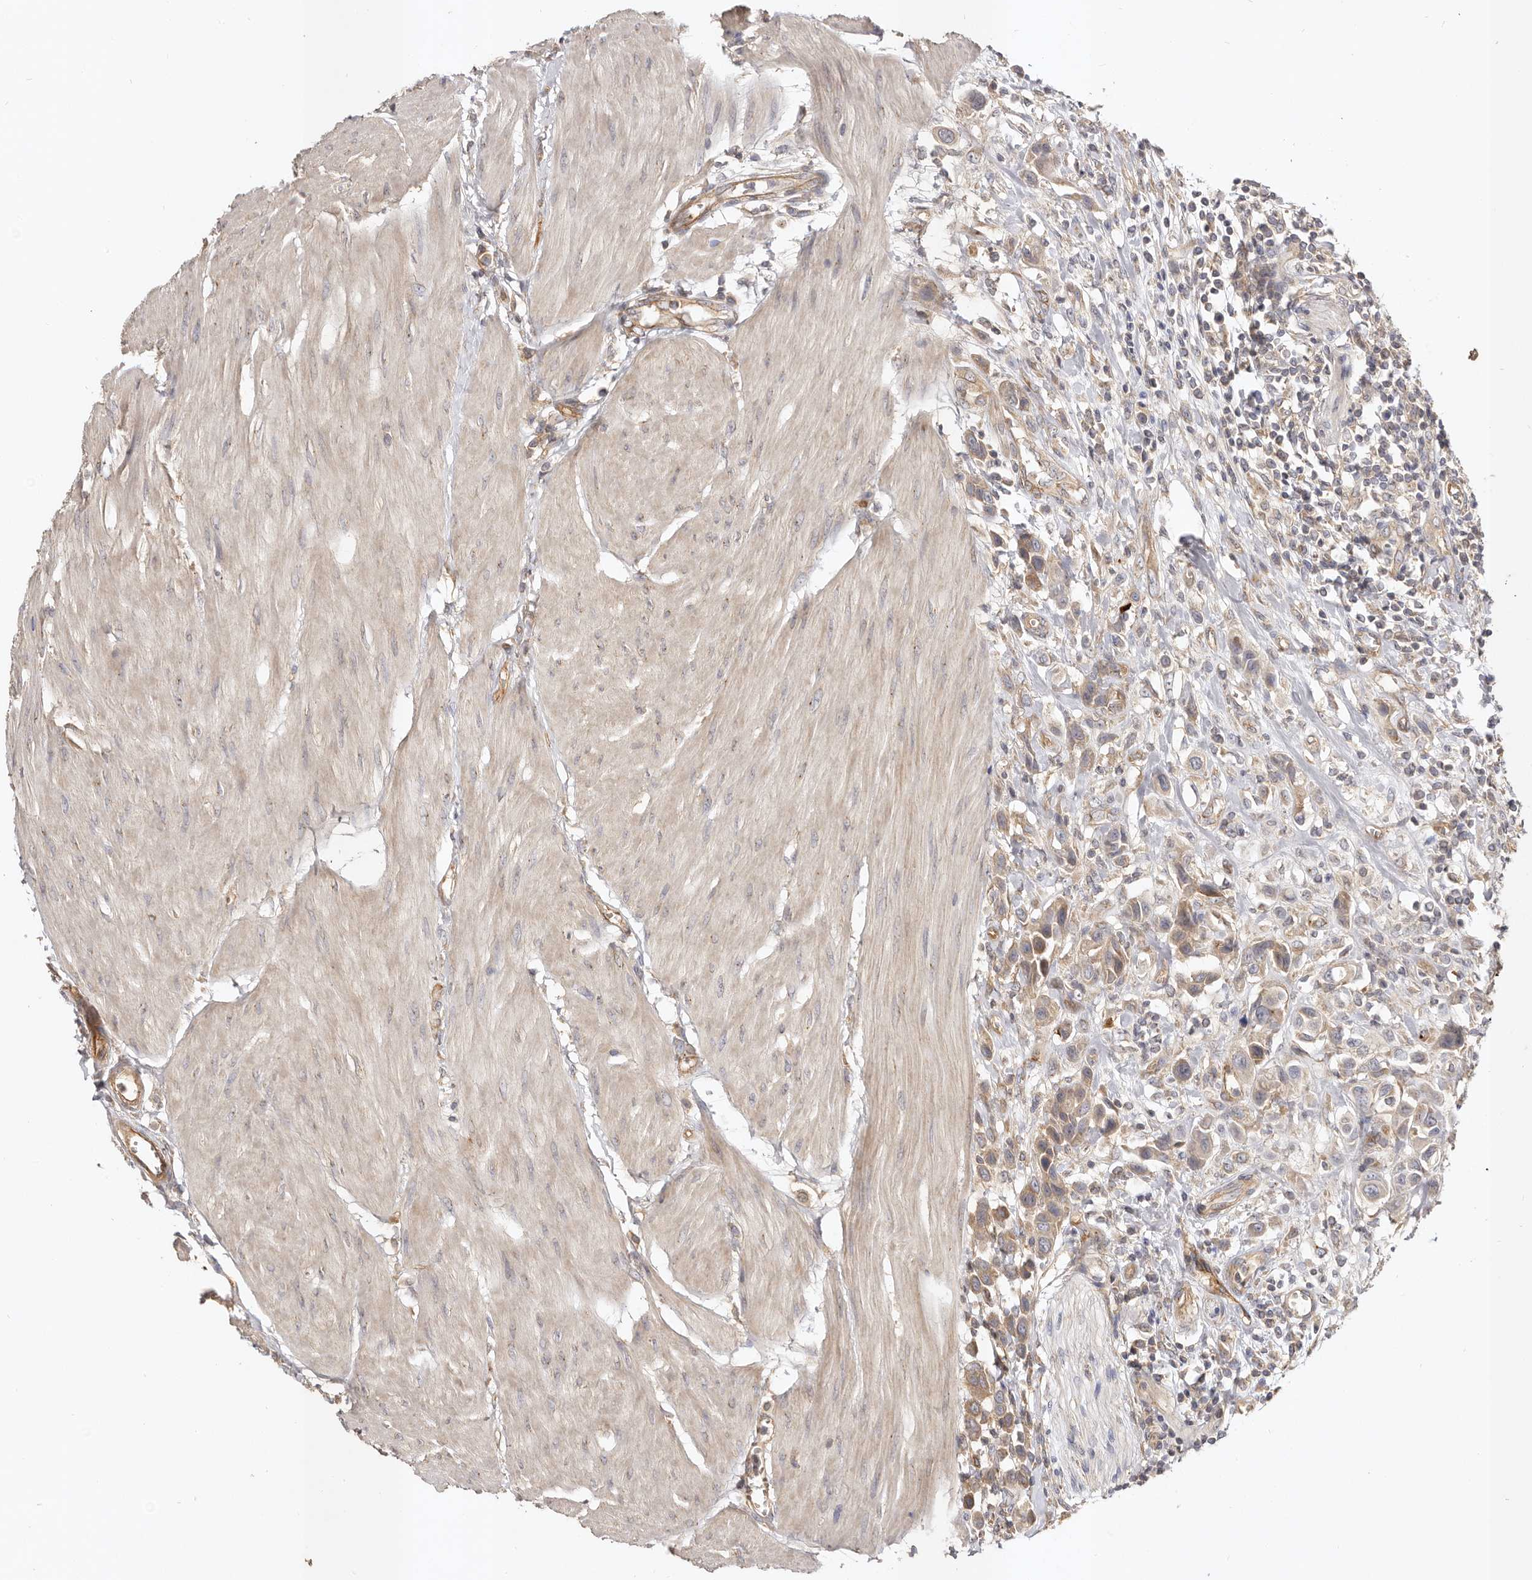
{"staining": {"intensity": "moderate", "quantity": ">75%", "location": "cytoplasmic/membranous"}, "tissue": "urothelial cancer", "cell_type": "Tumor cells", "image_type": "cancer", "snomed": [{"axis": "morphology", "description": "Urothelial carcinoma, High grade"}, {"axis": "topography", "description": "Urinary bladder"}], "caption": "A medium amount of moderate cytoplasmic/membranous staining is identified in about >75% of tumor cells in urothelial cancer tissue.", "gene": "ADAMTS9", "patient": {"sex": "male", "age": 50}}